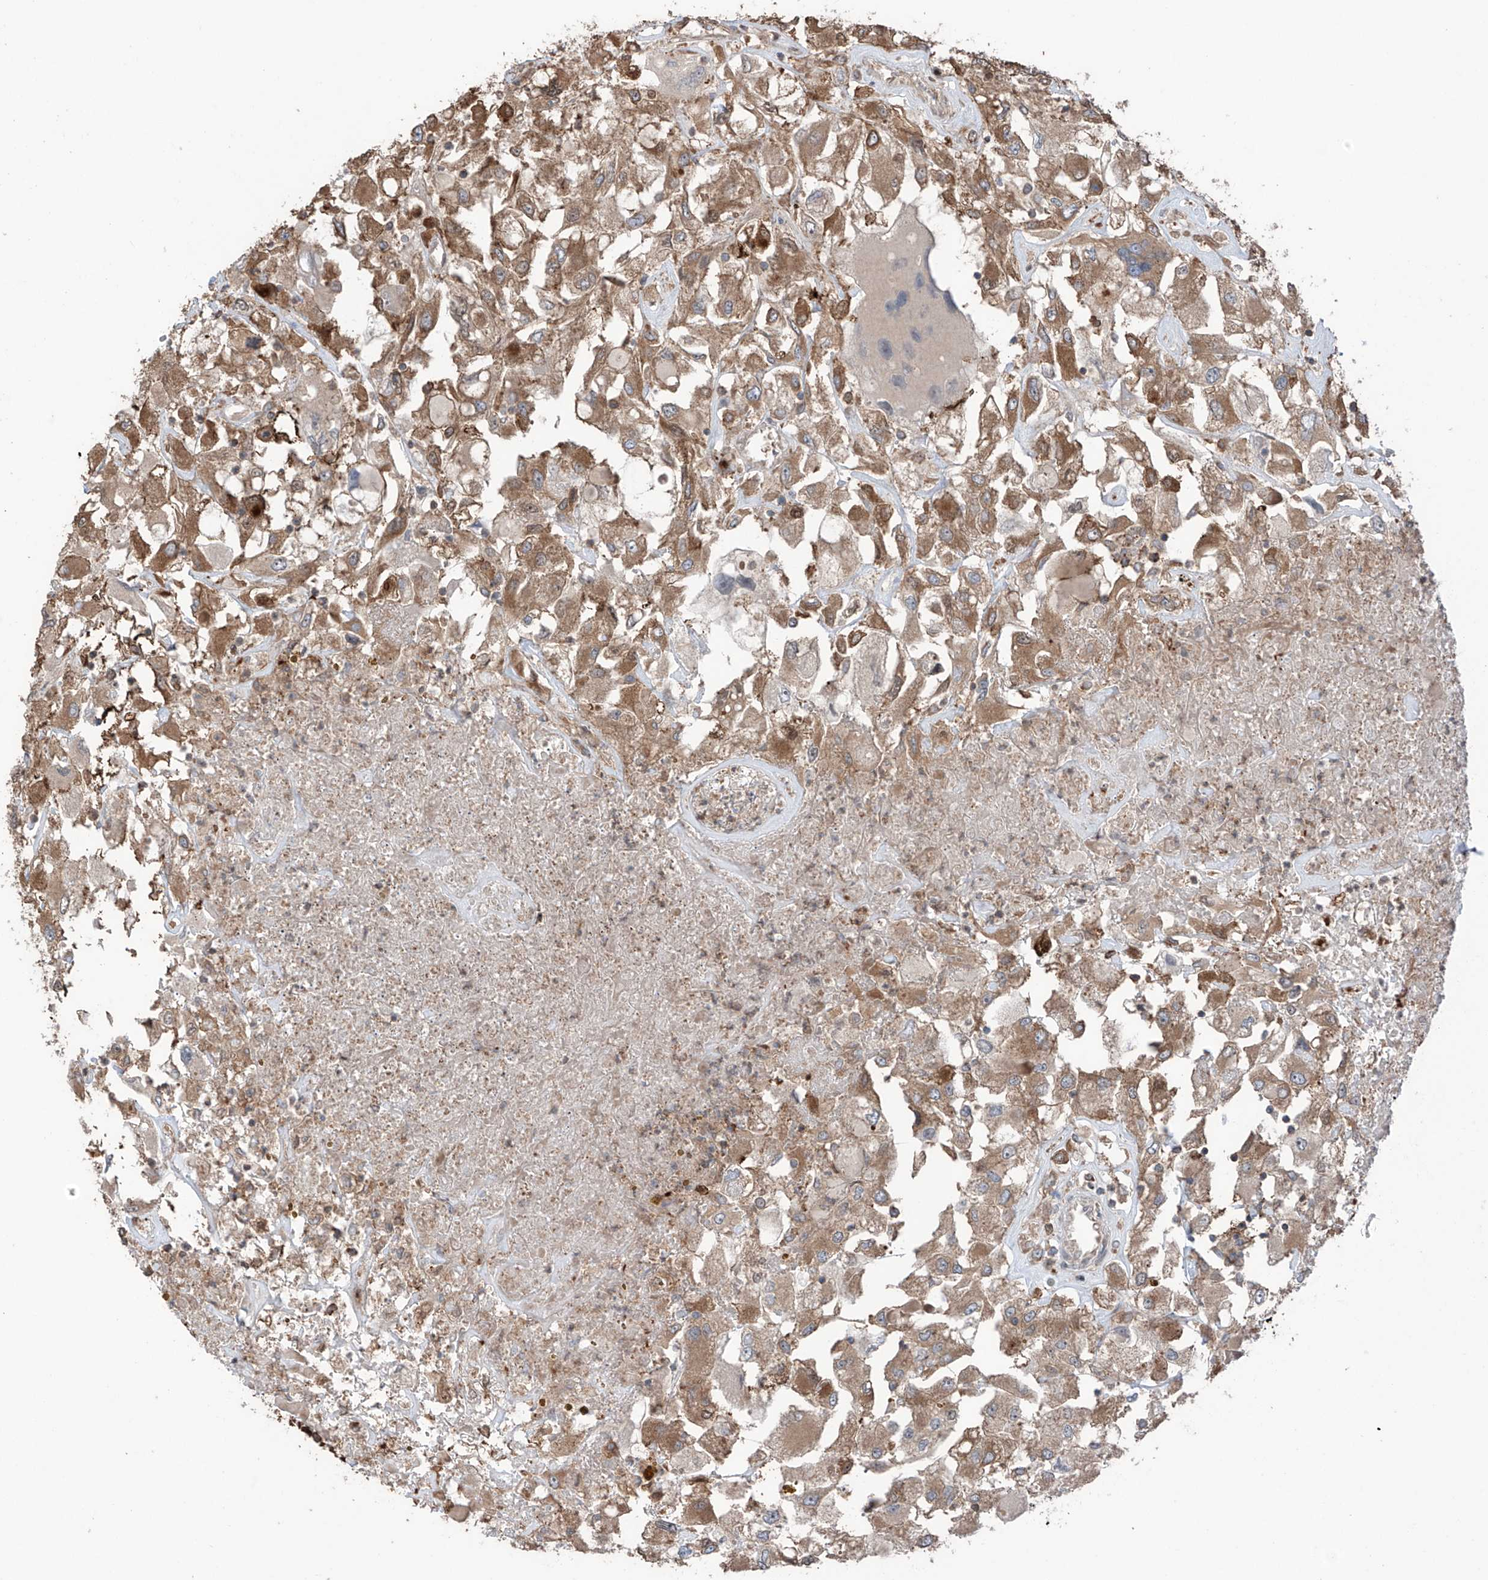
{"staining": {"intensity": "moderate", "quantity": ">75%", "location": "cytoplasmic/membranous"}, "tissue": "renal cancer", "cell_type": "Tumor cells", "image_type": "cancer", "snomed": [{"axis": "morphology", "description": "Adenocarcinoma, NOS"}, {"axis": "topography", "description": "Kidney"}], "caption": "DAB (3,3'-diaminobenzidine) immunohistochemical staining of human renal cancer (adenocarcinoma) reveals moderate cytoplasmic/membranous protein expression in approximately >75% of tumor cells. (DAB IHC with brightfield microscopy, high magnification).", "gene": "SAMD3", "patient": {"sex": "female", "age": 52}}